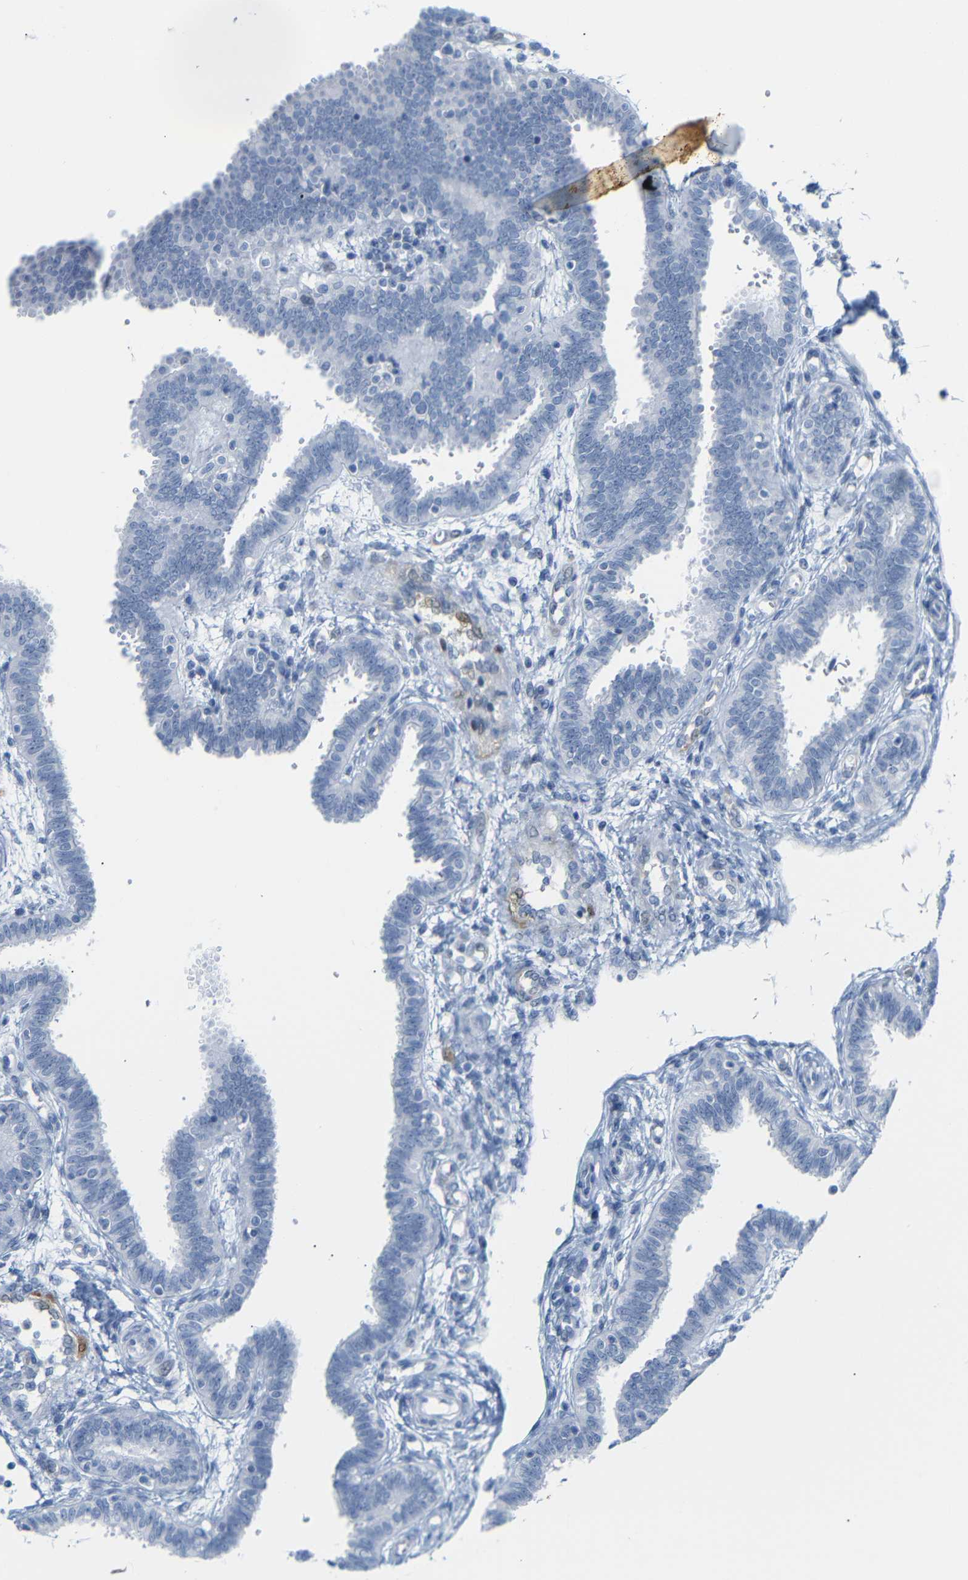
{"staining": {"intensity": "negative", "quantity": "none", "location": "none"}, "tissue": "fallopian tube", "cell_type": "Glandular cells", "image_type": "normal", "snomed": [{"axis": "morphology", "description": "Normal tissue, NOS"}, {"axis": "topography", "description": "Fallopian tube"}], "caption": "High magnification brightfield microscopy of benign fallopian tube stained with DAB (3,3'-diaminobenzidine) (brown) and counterstained with hematoxylin (blue): glandular cells show no significant expression. Brightfield microscopy of IHC stained with DAB (3,3'-diaminobenzidine) (brown) and hematoxylin (blue), captured at high magnification.", "gene": "MT1A", "patient": {"sex": "female", "age": 32}}